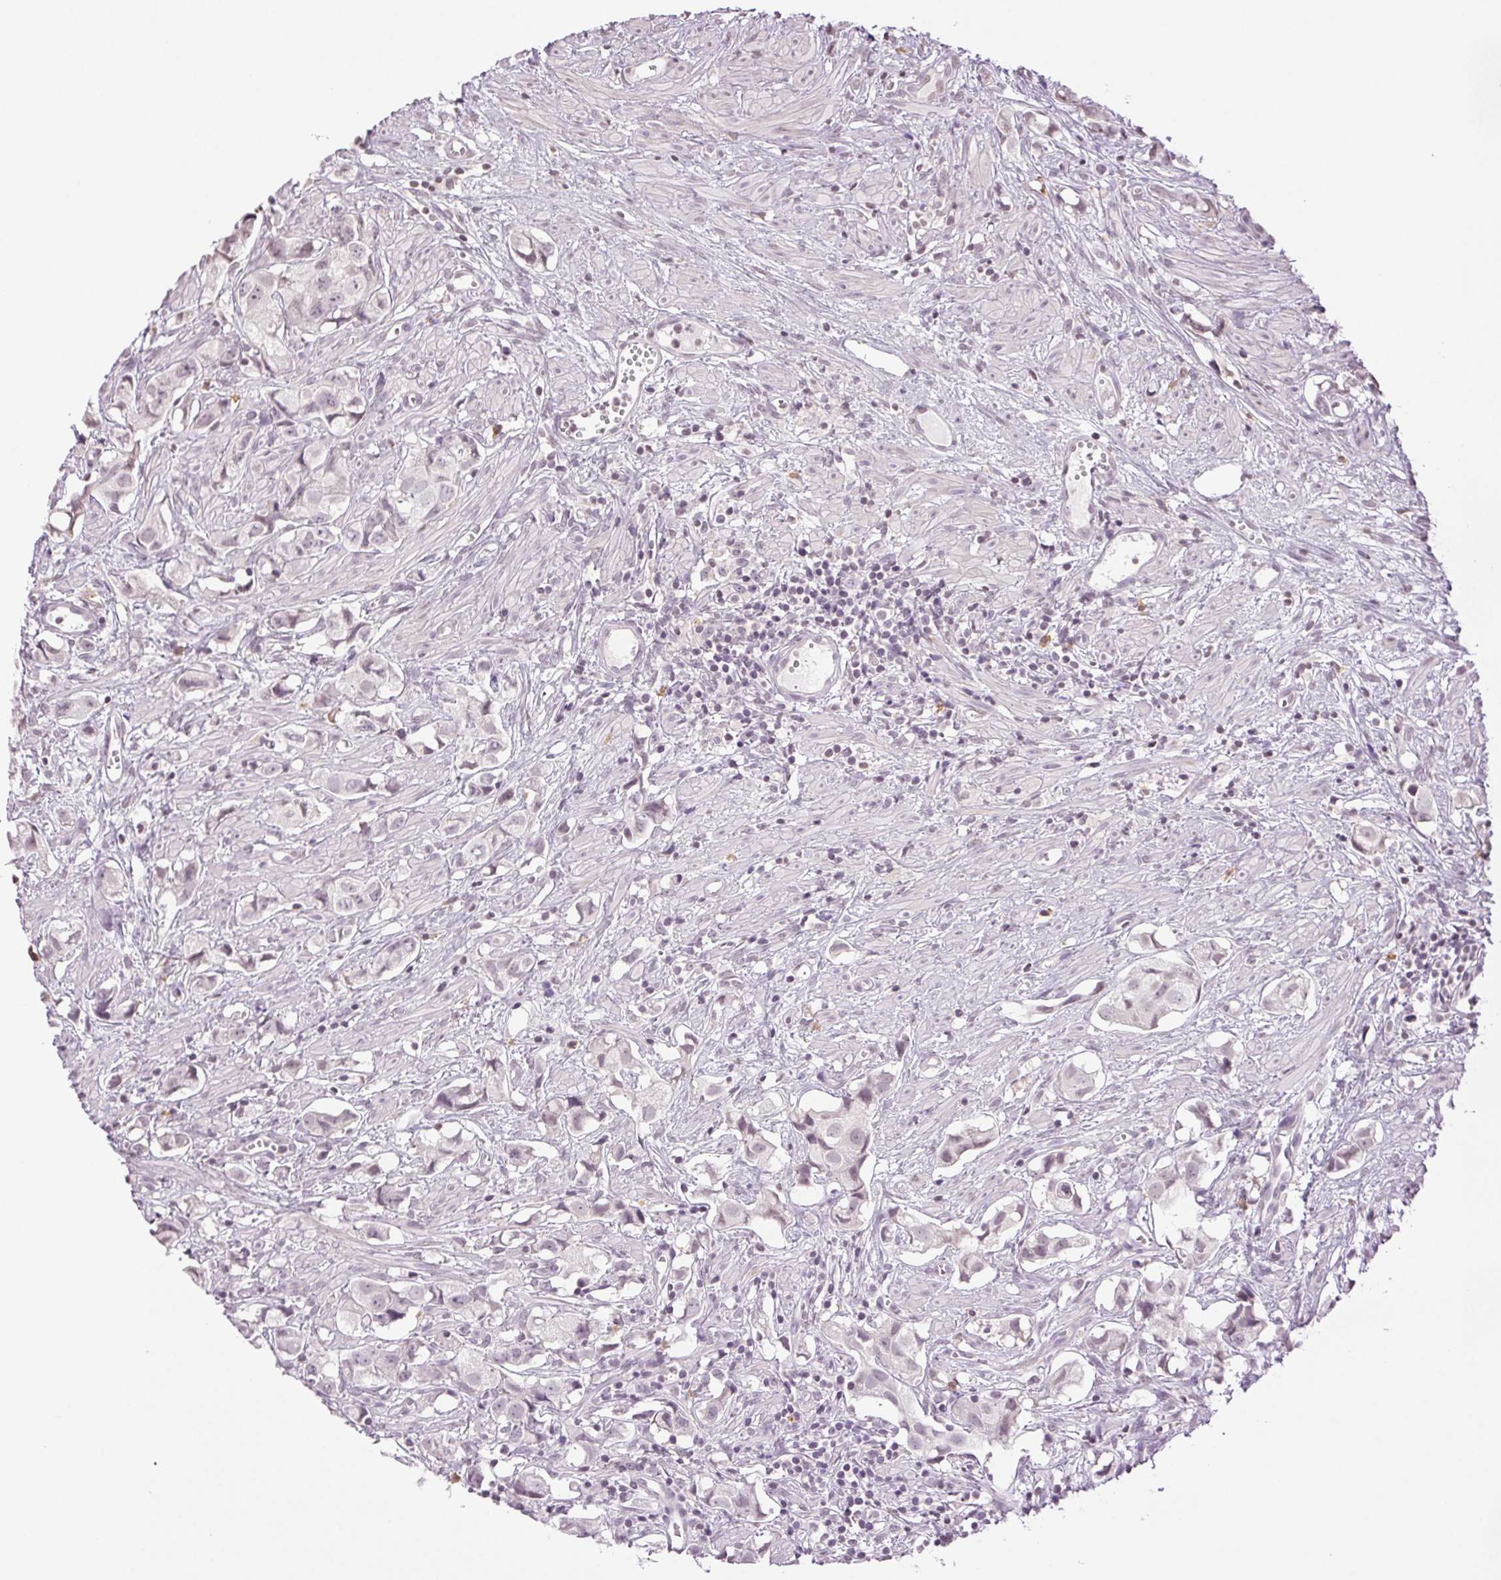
{"staining": {"intensity": "negative", "quantity": "none", "location": "none"}, "tissue": "prostate cancer", "cell_type": "Tumor cells", "image_type": "cancer", "snomed": [{"axis": "morphology", "description": "Adenocarcinoma, High grade"}, {"axis": "topography", "description": "Prostate"}], "caption": "Tumor cells are negative for protein expression in human prostate cancer.", "gene": "TNNT3", "patient": {"sex": "male", "age": 58}}